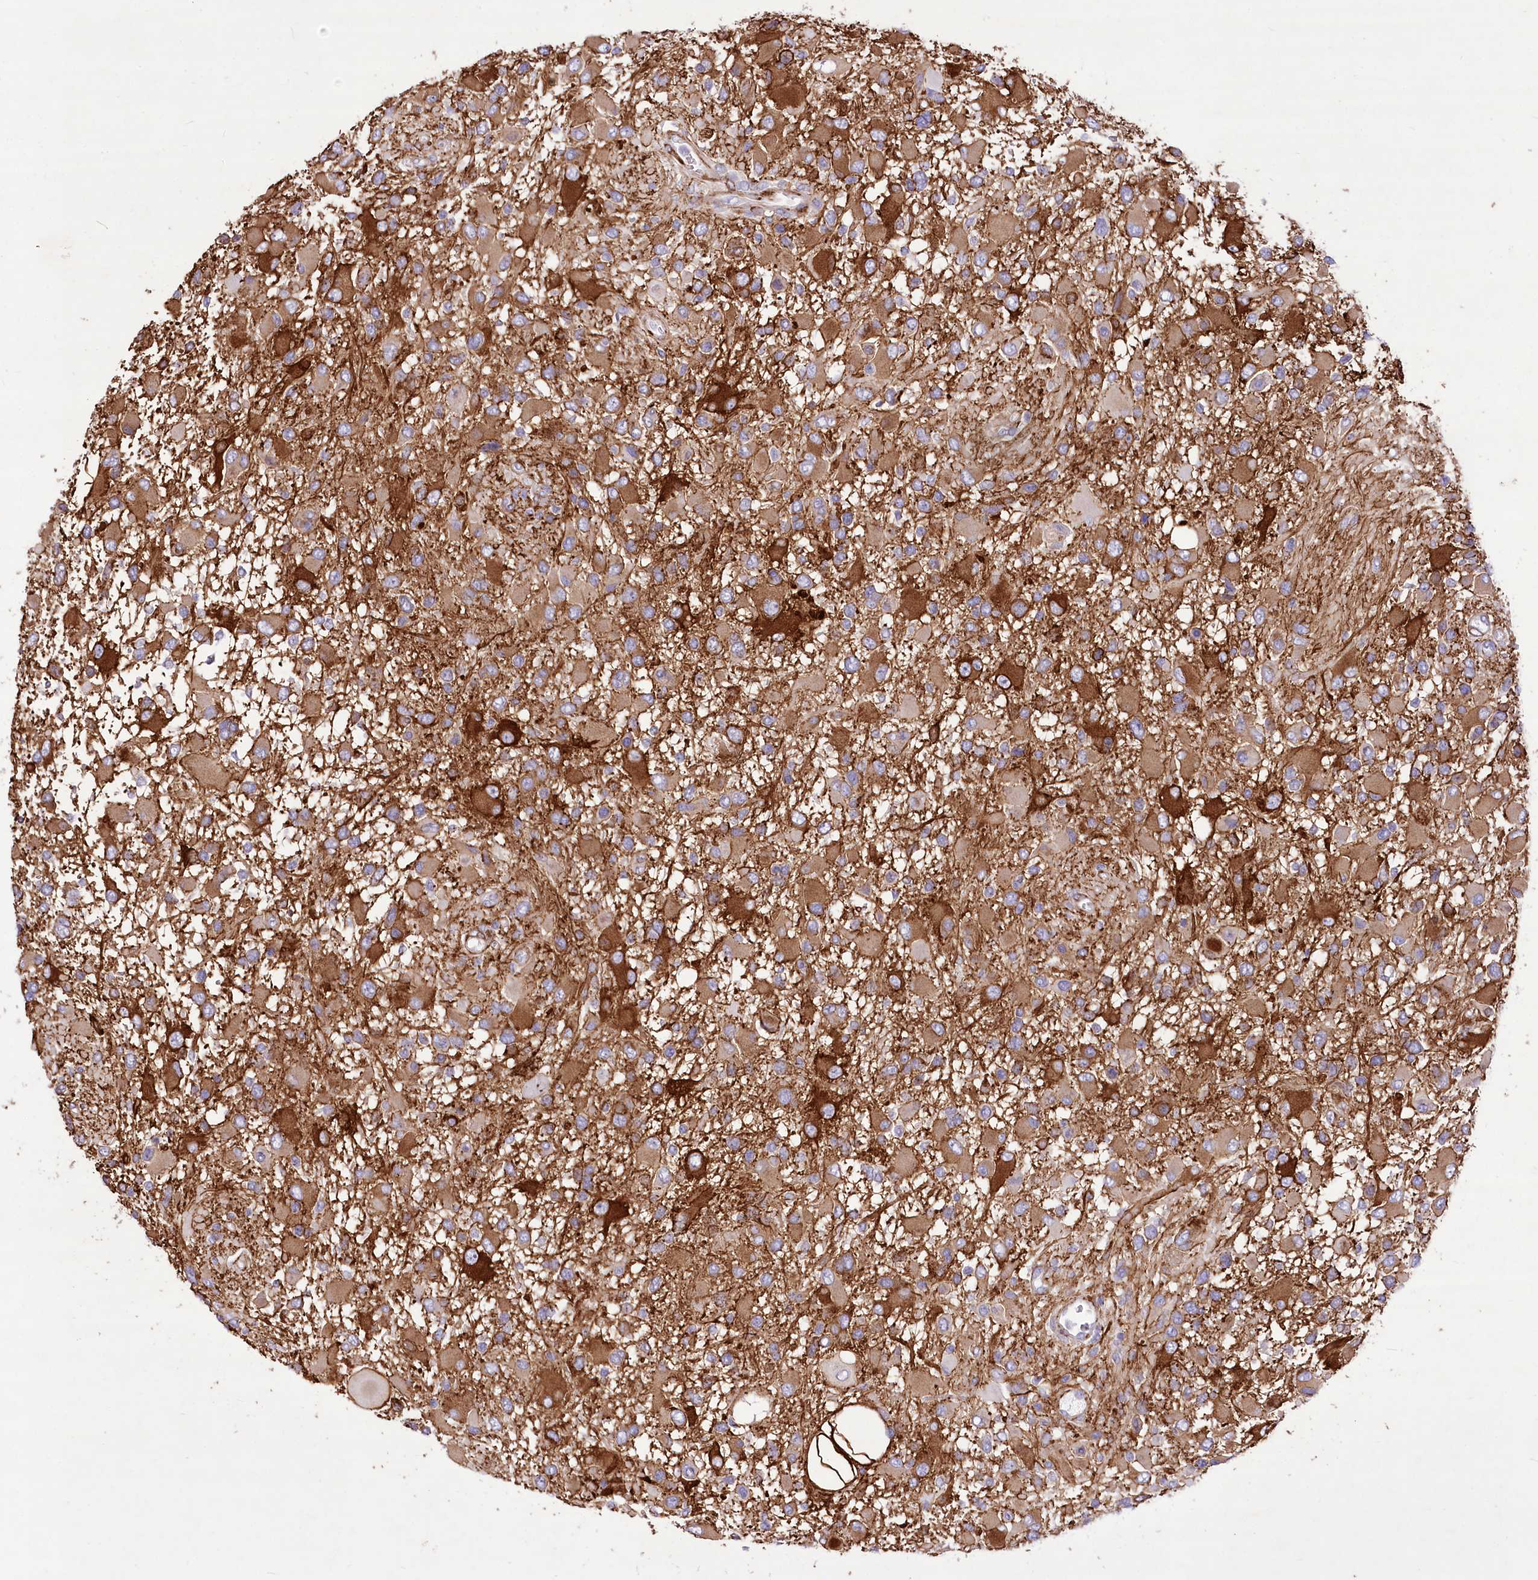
{"staining": {"intensity": "moderate", "quantity": ">75%", "location": "cytoplasmic/membranous"}, "tissue": "glioma", "cell_type": "Tumor cells", "image_type": "cancer", "snomed": [{"axis": "morphology", "description": "Glioma, malignant, High grade"}, {"axis": "topography", "description": "Brain"}], "caption": "Moderate cytoplasmic/membranous protein expression is appreciated in approximately >75% of tumor cells in malignant glioma (high-grade).", "gene": "ANGPTL3", "patient": {"sex": "male", "age": 53}}